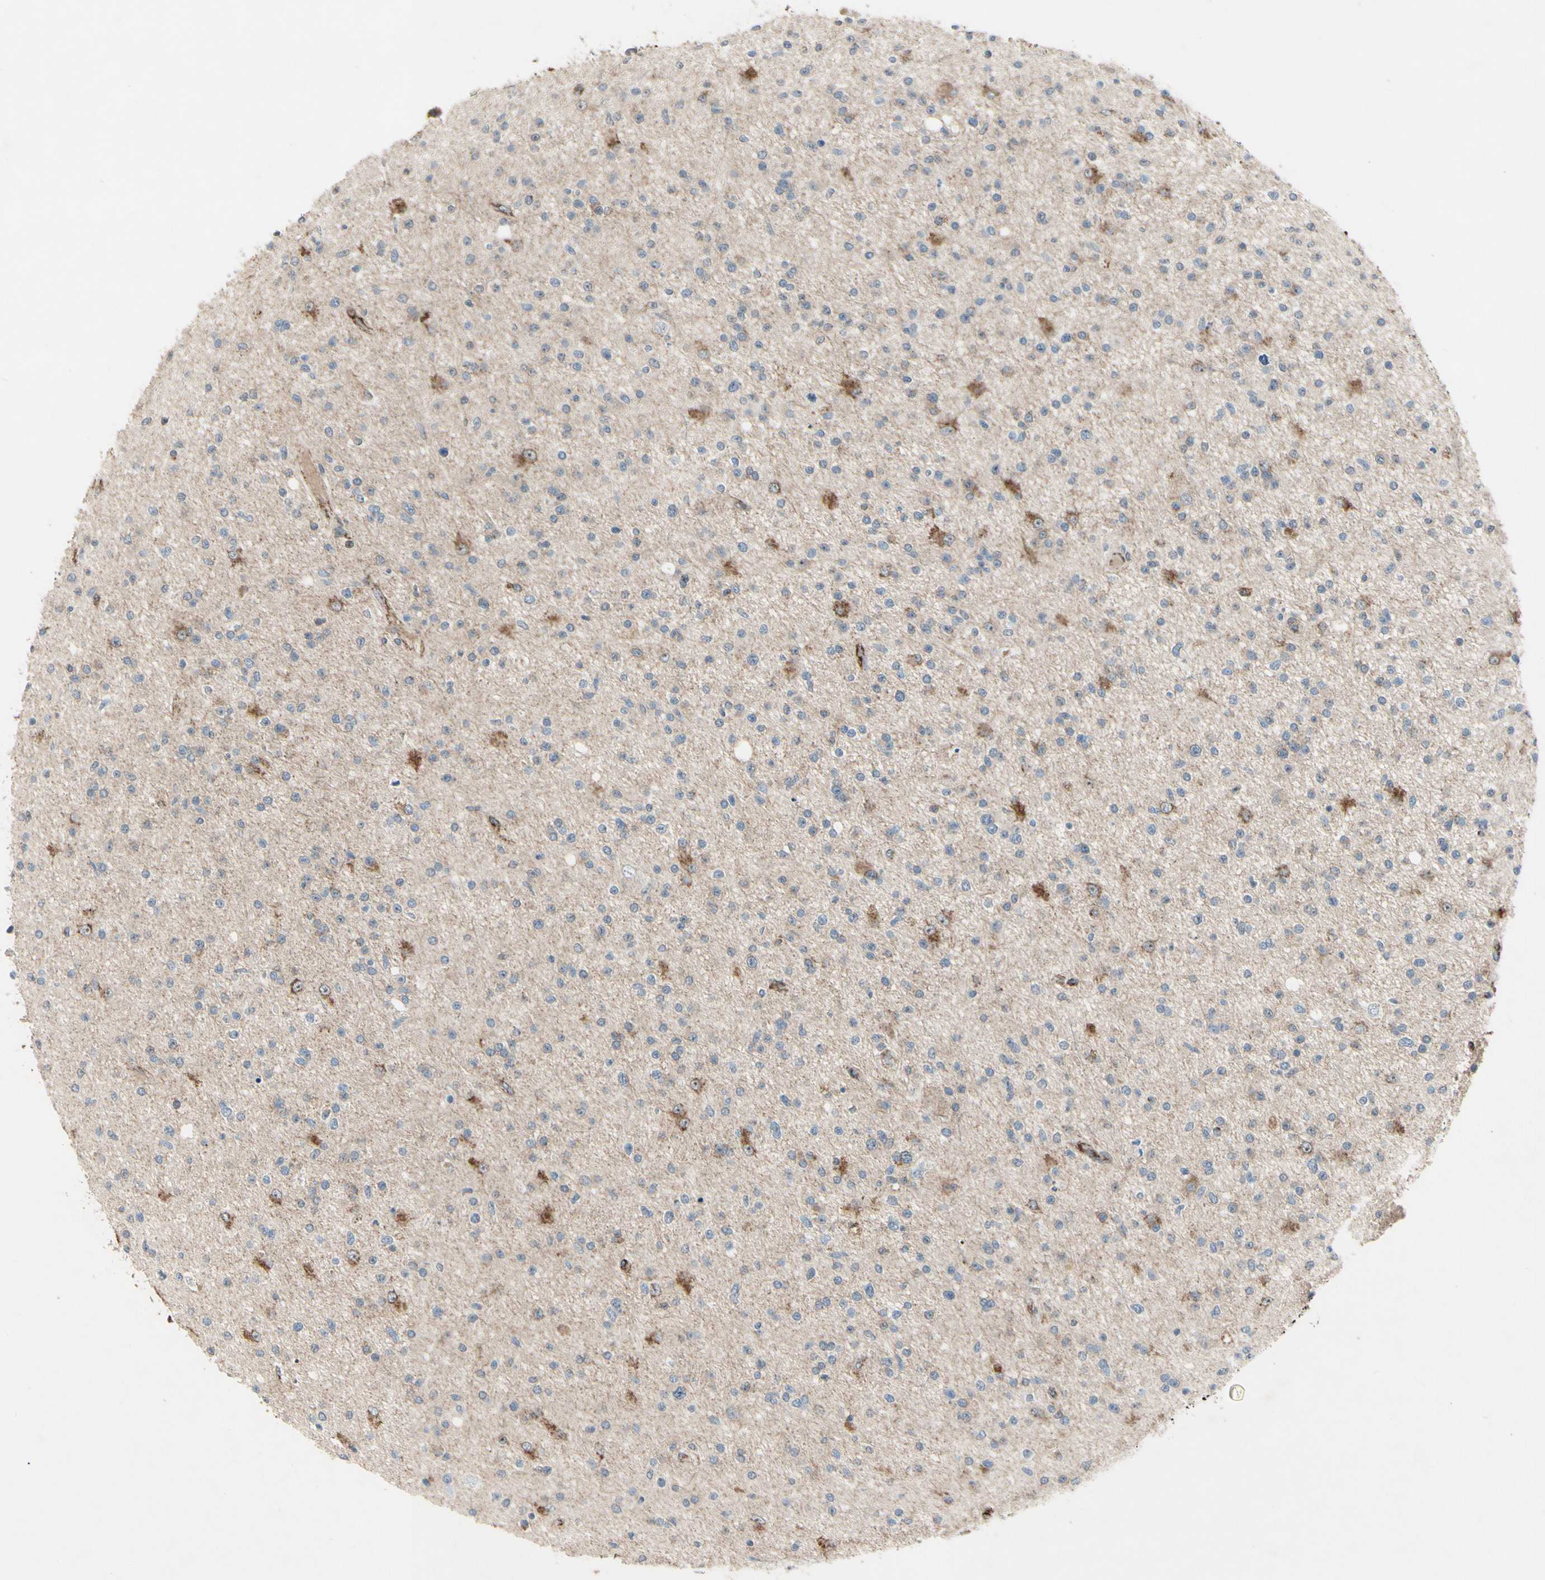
{"staining": {"intensity": "weak", "quantity": ">75%", "location": "cytoplasmic/membranous"}, "tissue": "glioma", "cell_type": "Tumor cells", "image_type": "cancer", "snomed": [{"axis": "morphology", "description": "Glioma, malignant, High grade"}, {"axis": "topography", "description": "Brain"}], "caption": "Protein analysis of malignant glioma (high-grade) tissue shows weak cytoplasmic/membranous positivity in about >75% of tumor cells.", "gene": "CPT1A", "patient": {"sex": "male", "age": 33}}